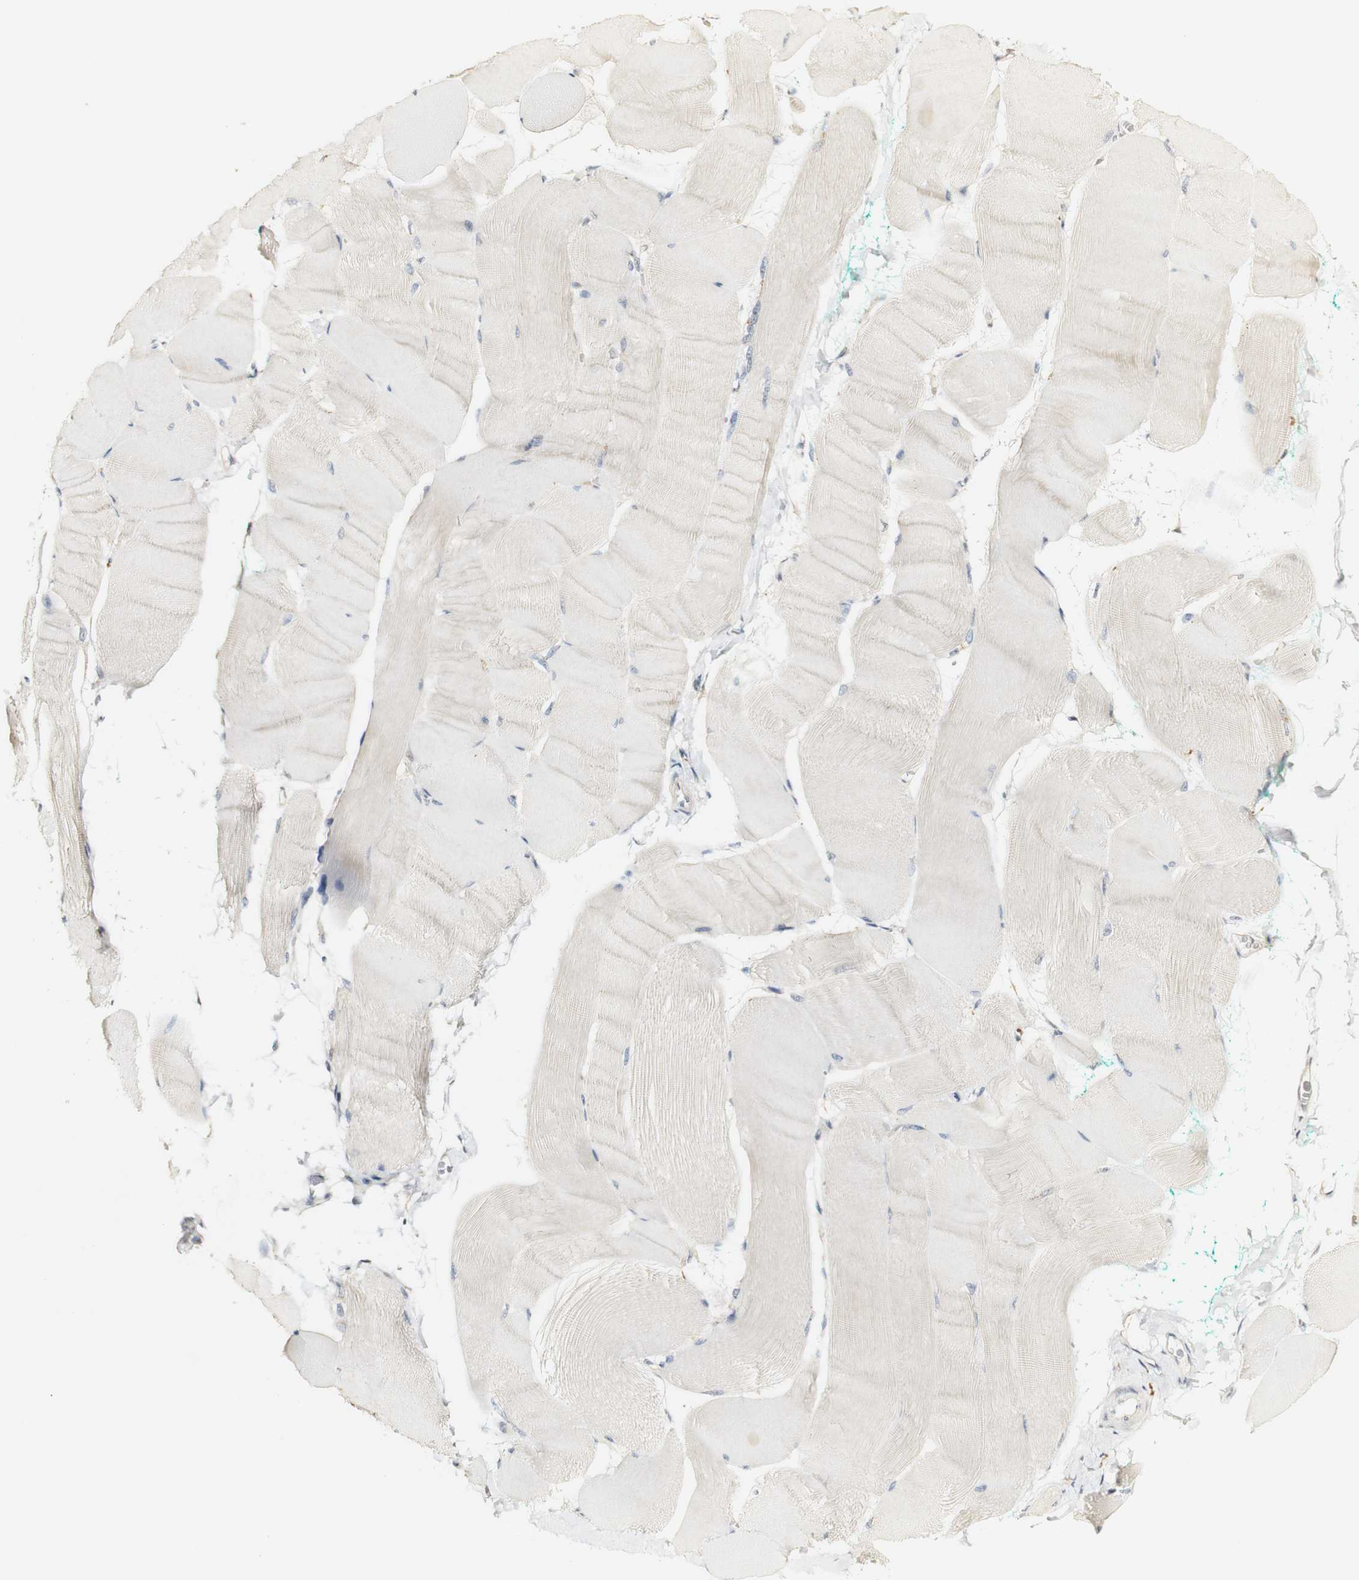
{"staining": {"intensity": "negative", "quantity": "none", "location": "none"}, "tissue": "skeletal muscle", "cell_type": "Myocytes", "image_type": "normal", "snomed": [{"axis": "morphology", "description": "Normal tissue, NOS"}, {"axis": "morphology", "description": "Squamous cell carcinoma, NOS"}, {"axis": "topography", "description": "Skeletal muscle"}], "caption": "High power microscopy photomicrograph of an immunohistochemistry (IHC) photomicrograph of benign skeletal muscle, revealing no significant staining in myocytes.", "gene": "SYT7", "patient": {"sex": "male", "age": 51}}